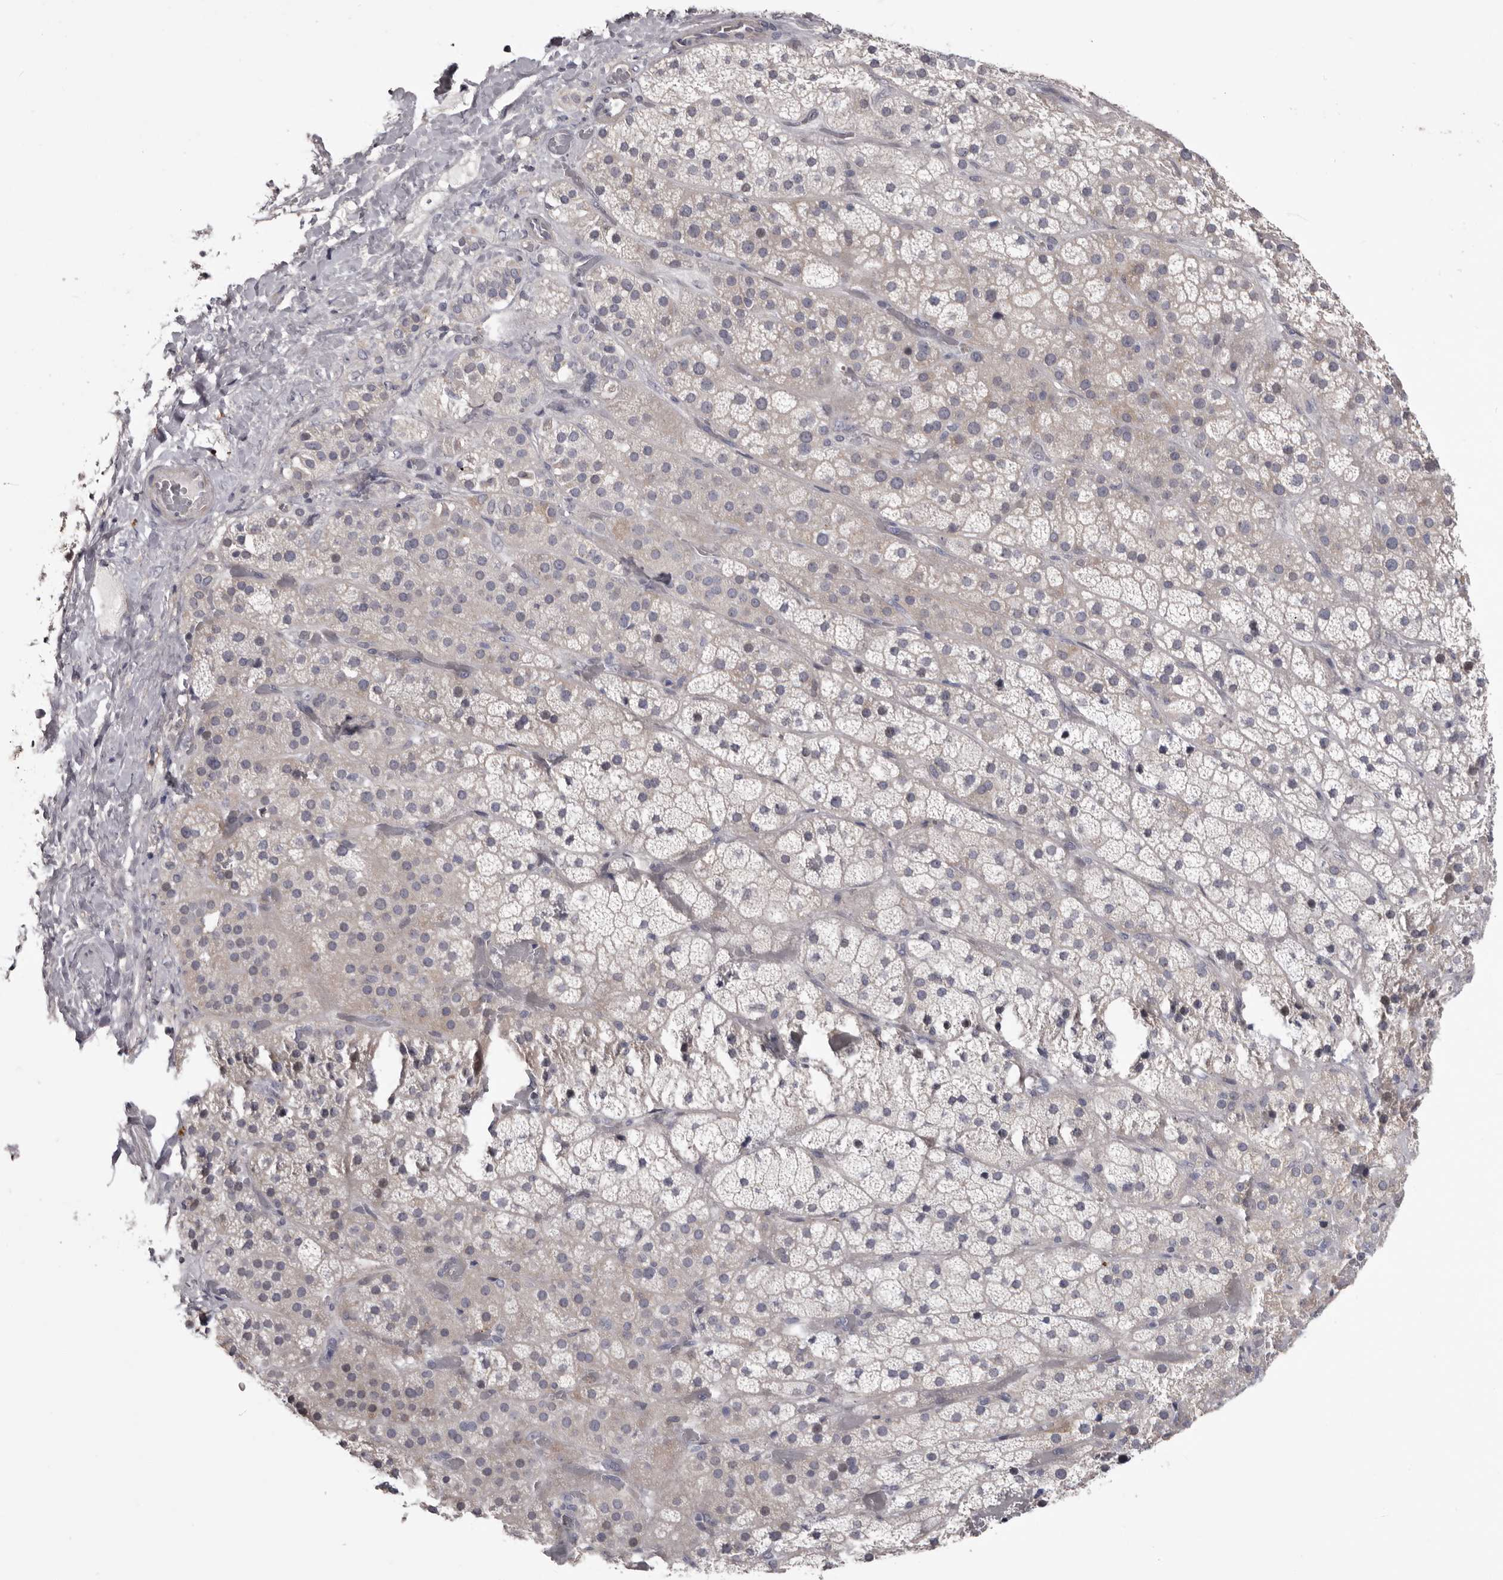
{"staining": {"intensity": "weak", "quantity": "25%-75%", "location": "cytoplasmic/membranous"}, "tissue": "adrenal gland", "cell_type": "Glandular cells", "image_type": "normal", "snomed": [{"axis": "morphology", "description": "Normal tissue, NOS"}, {"axis": "topography", "description": "Adrenal gland"}], "caption": "Weak cytoplasmic/membranous staining for a protein is present in approximately 25%-75% of glandular cells of unremarkable adrenal gland using IHC.", "gene": "LPAR6", "patient": {"sex": "male", "age": 57}}